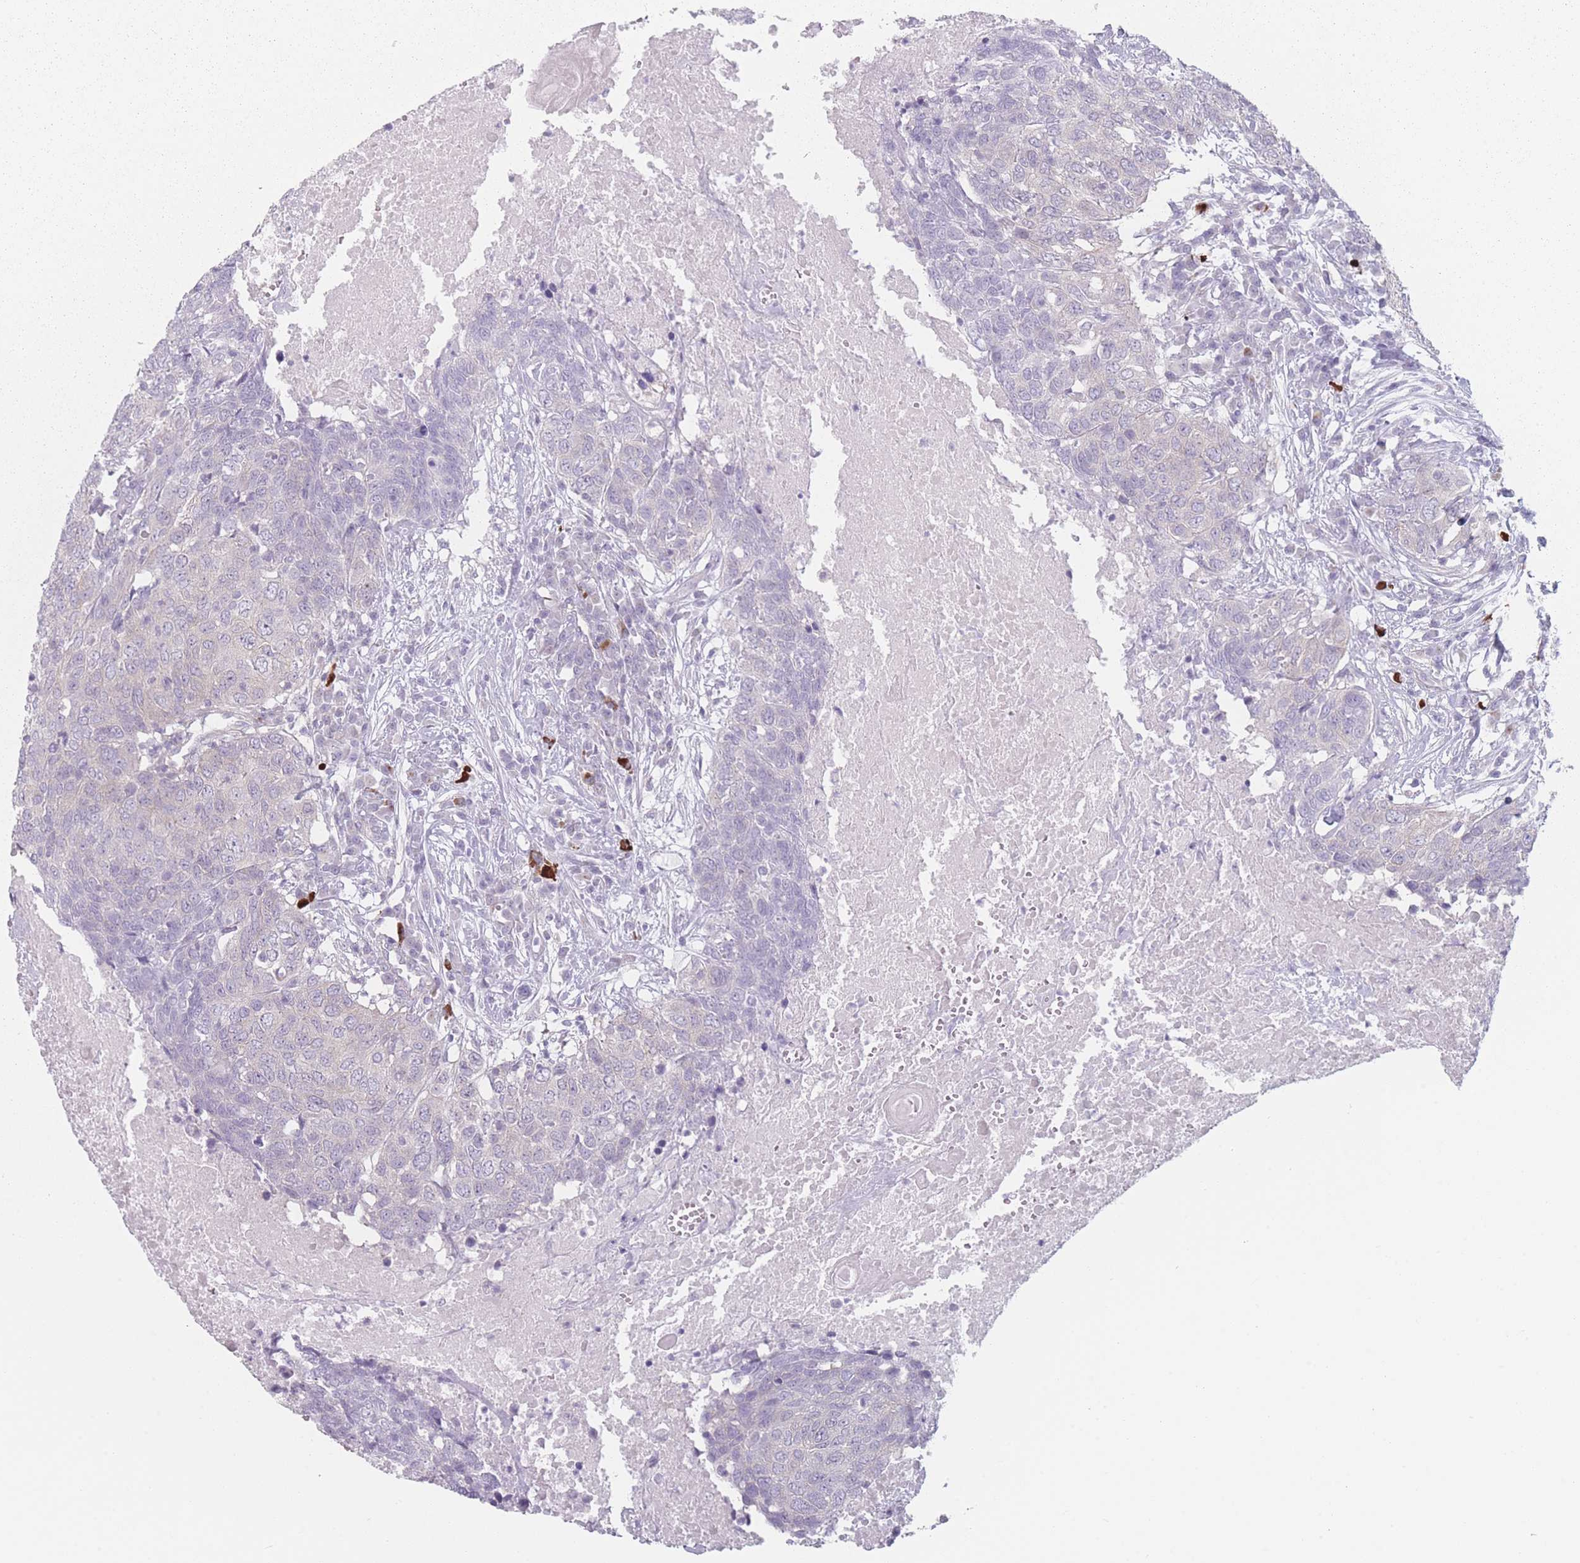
{"staining": {"intensity": "negative", "quantity": "none", "location": "none"}, "tissue": "head and neck cancer", "cell_type": "Tumor cells", "image_type": "cancer", "snomed": [{"axis": "morphology", "description": "Squamous cell carcinoma, NOS"}, {"axis": "topography", "description": "Head-Neck"}], "caption": "Histopathology image shows no protein expression in tumor cells of head and neck cancer tissue.", "gene": "RNF4", "patient": {"sex": "male", "age": 66}}